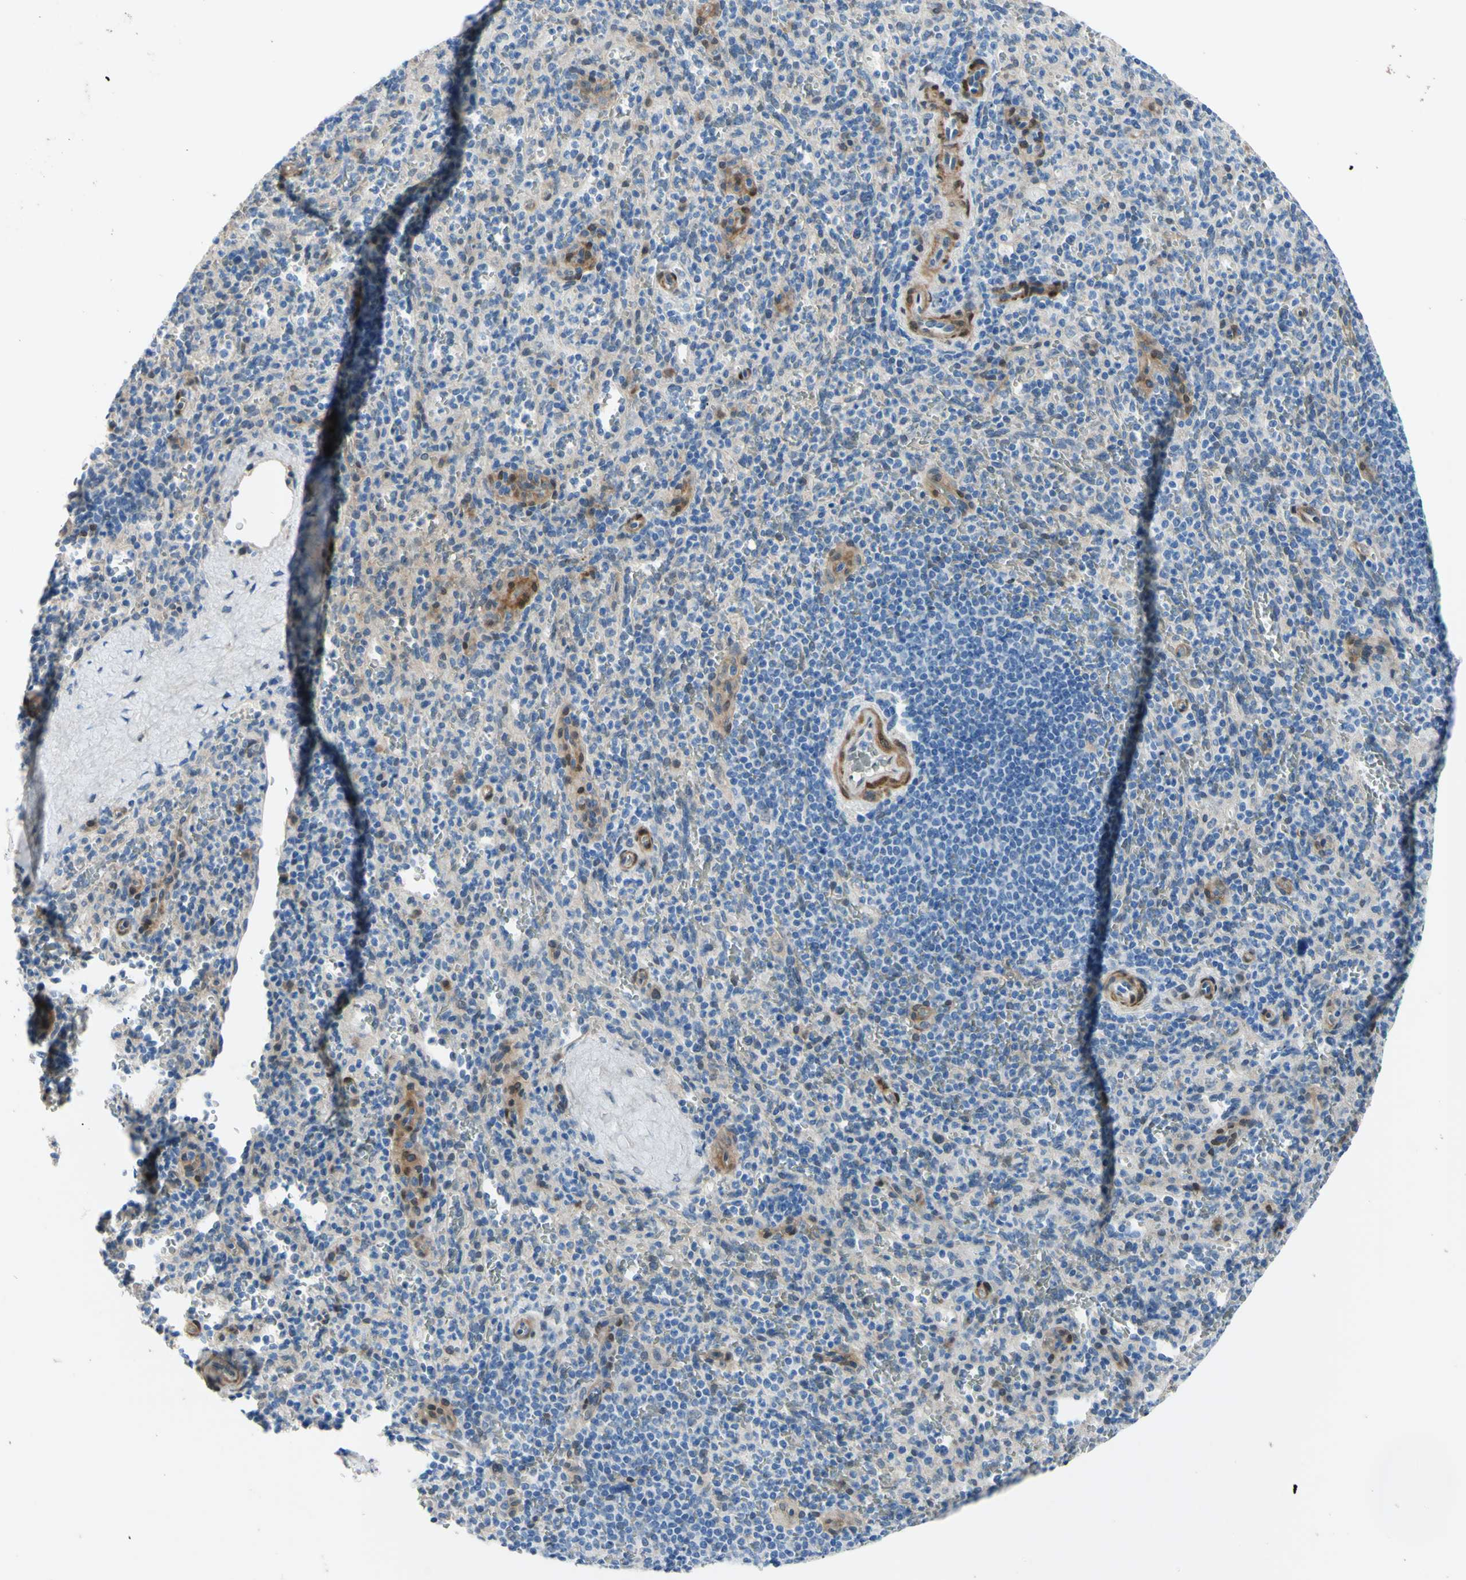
{"staining": {"intensity": "weak", "quantity": "<25%", "location": "cytoplasmic/membranous"}, "tissue": "spleen", "cell_type": "Cells in red pulp", "image_type": "normal", "snomed": [{"axis": "morphology", "description": "Normal tissue, NOS"}, {"axis": "topography", "description": "Spleen"}], "caption": "Spleen was stained to show a protein in brown. There is no significant positivity in cells in red pulp. (Brightfield microscopy of DAB immunohistochemistry (IHC) at high magnification).", "gene": "NOL3", "patient": {"sex": "male", "age": 36}}